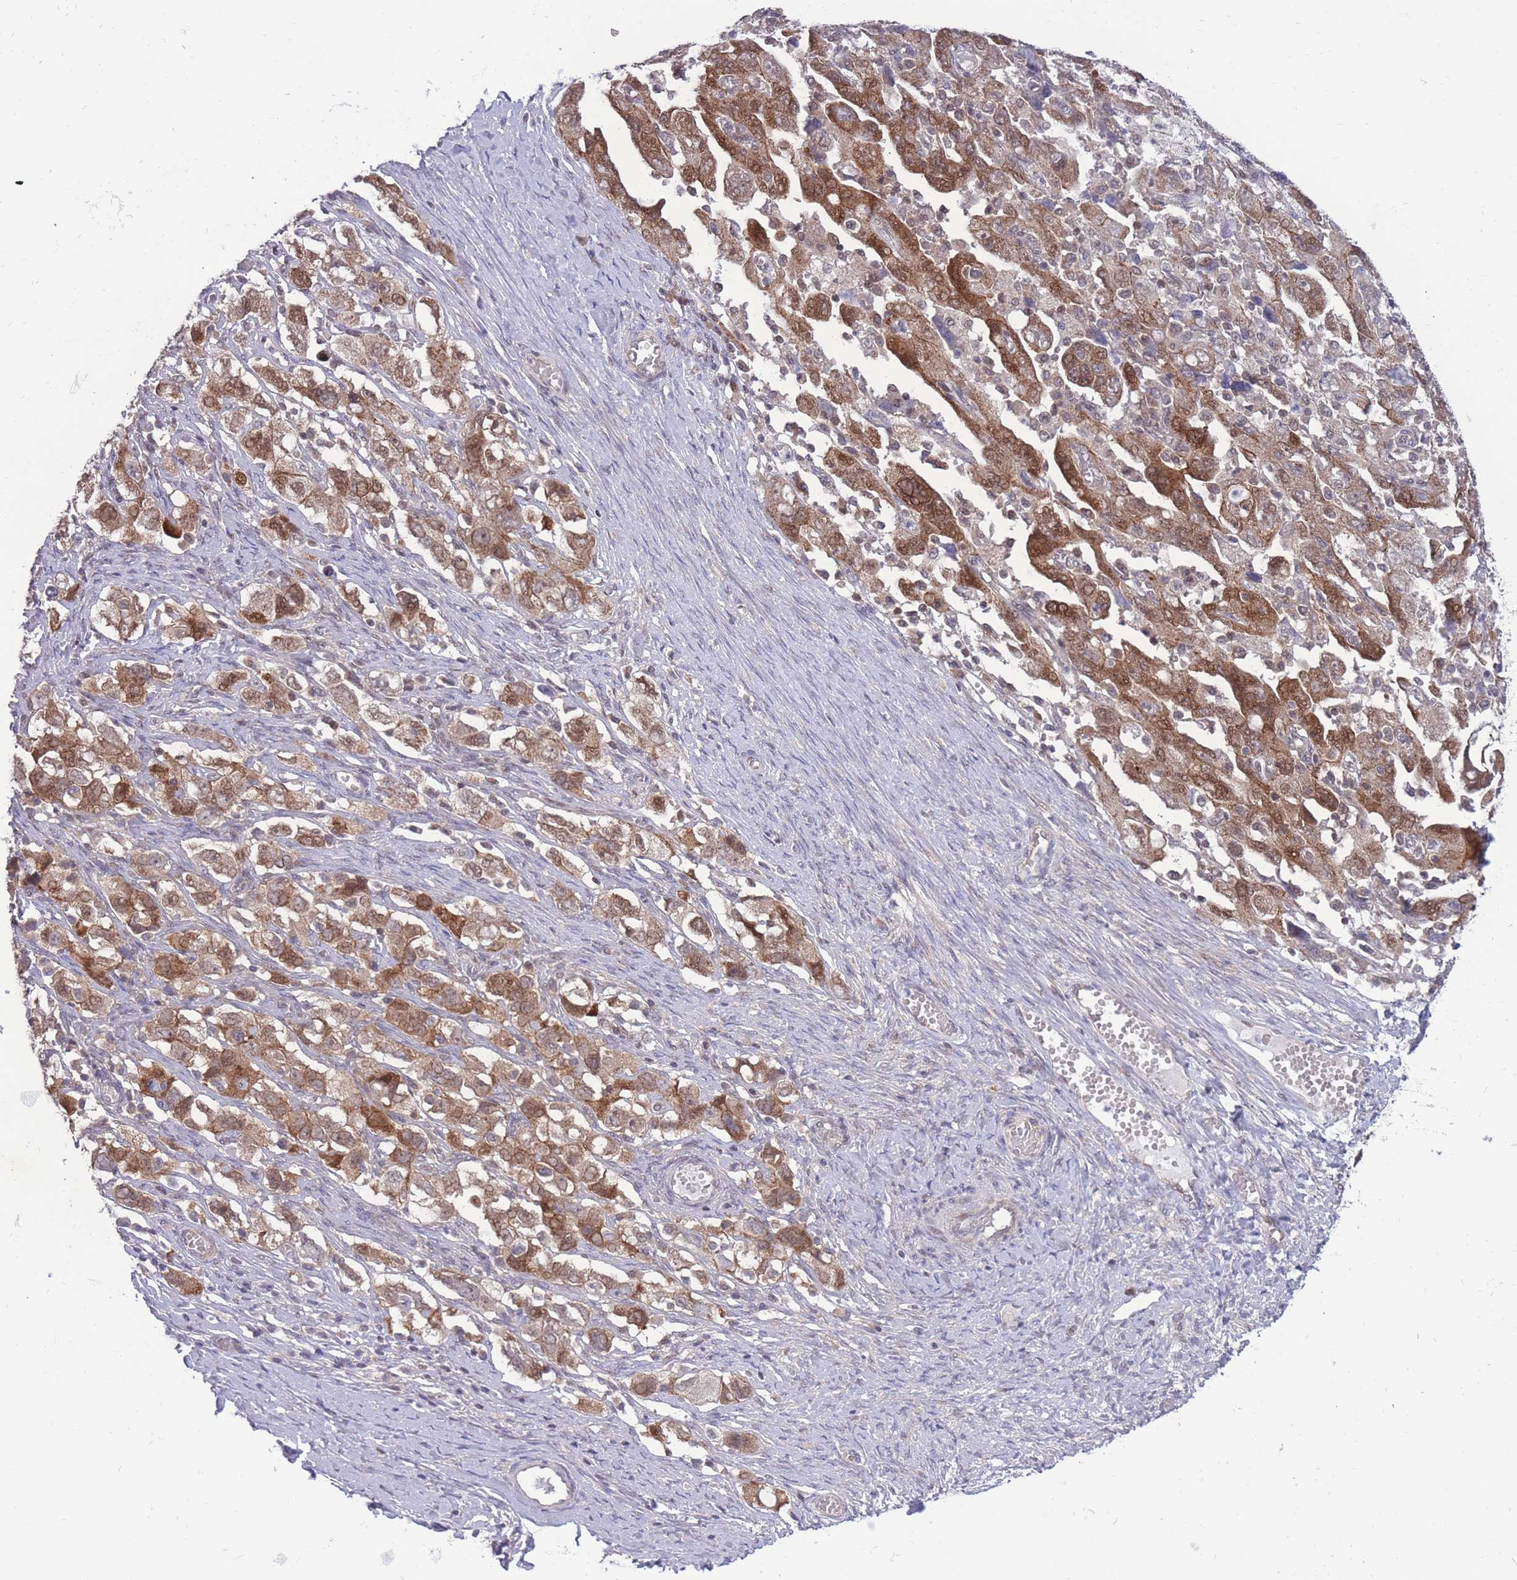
{"staining": {"intensity": "moderate", "quantity": ">75%", "location": "cytoplasmic/membranous"}, "tissue": "ovarian cancer", "cell_type": "Tumor cells", "image_type": "cancer", "snomed": [{"axis": "morphology", "description": "Carcinoma, NOS"}, {"axis": "morphology", "description": "Cystadenocarcinoma, serous, NOS"}, {"axis": "topography", "description": "Ovary"}], "caption": "DAB immunohistochemical staining of human carcinoma (ovarian) displays moderate cytoplasmic/membranous protein staining in approximately >75% of tumor cells.", "gene": "RIC8A", "patient": {"sex": "female", "age": 69}}